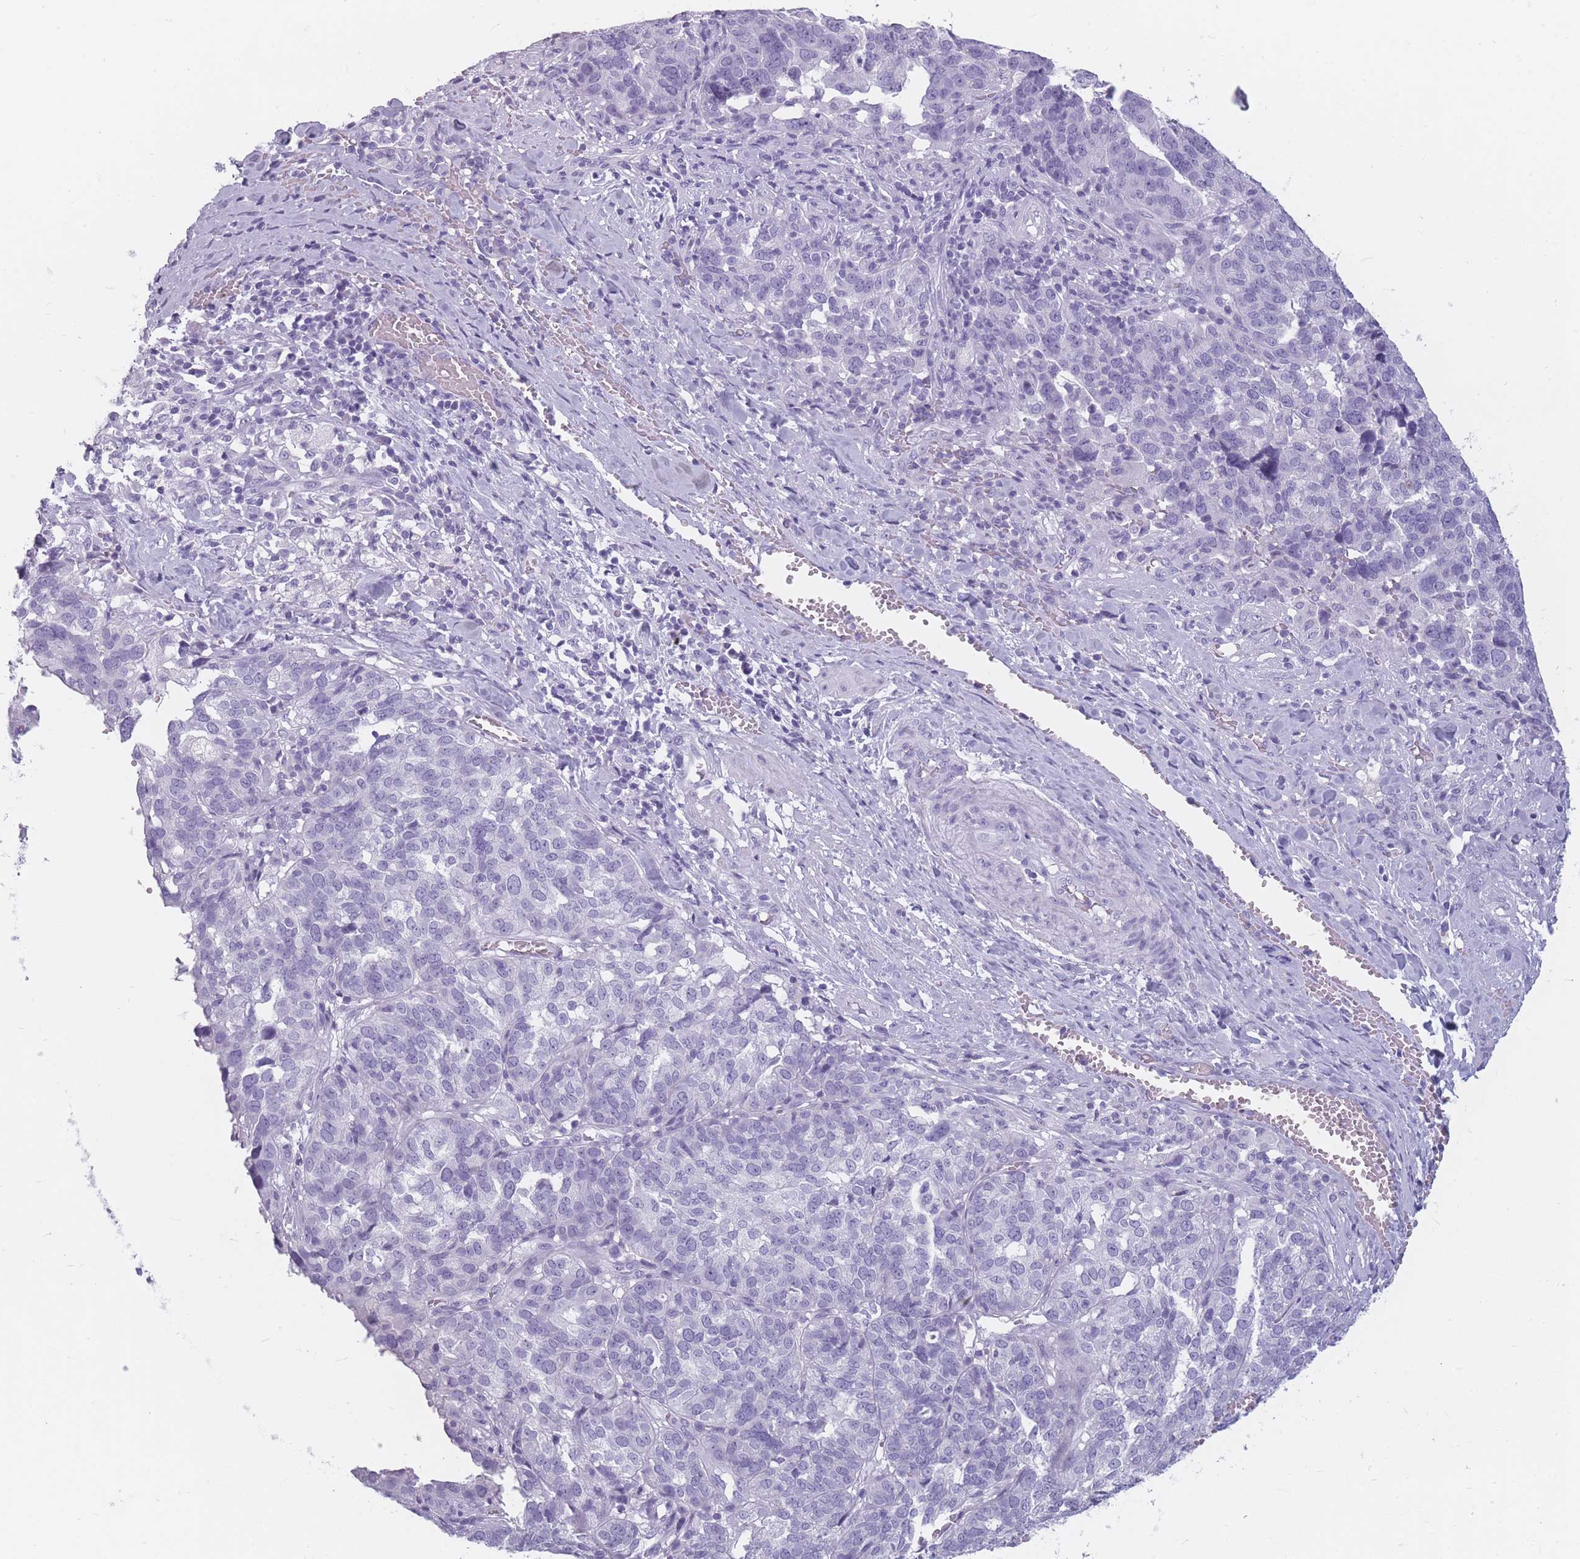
{"staining": {"intensity": "negative", "quantity": "none", "location": "none"}, "tissue": "ovarian cancer", "cell_type": "Tumor cells", "image_type": "cancer", "snomed": [{"axis": "morphology", "description": "Cystadenocarcinoma, serous, NOS"}, {"axis": "topography", "description": "Ovary"}], "caption": "IHC histopathology image of neoplastic tissue: ovarian cancer stained with DAB demonstrates no significant protein positivity in tumor cells.", "gene": "CCNO", "patient": {"sex": "female", "age": 59}}